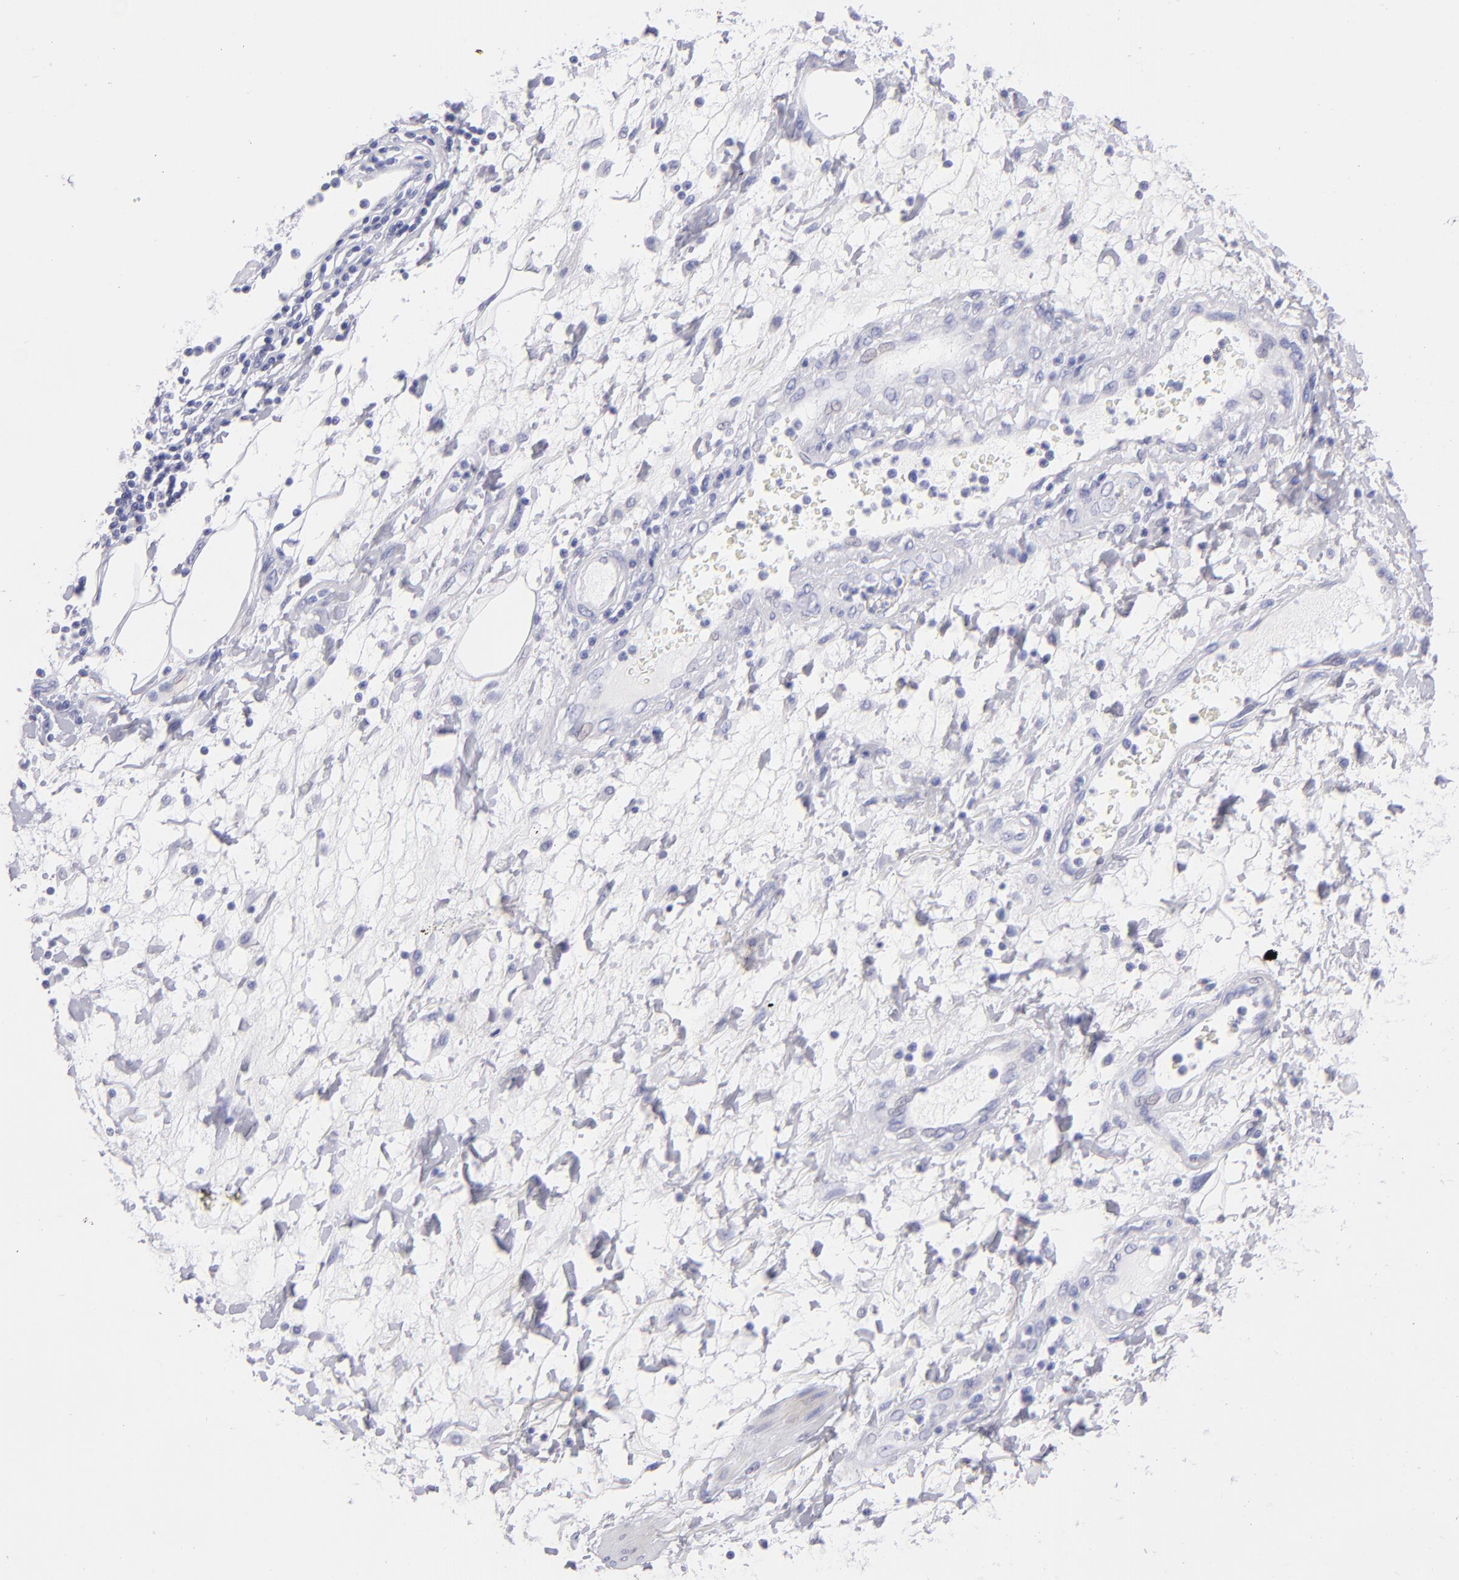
{"staining": {"intensity": "negative", "quantity": "none", "location": "none"}, "tissue": "stomach cancer", "cell_type": "Tumor cells", "image_type": "cancer", "snomed": [{"axis": "morphology", "description": "Adenocarcinoma, NOS"}, {"axis": "topography", "description": "Pancreas"}, {"axis": "topography", "description": "Stomach, upper"}], "caption": "Immunohistochemistry (IHC) of human adenocarcinoma (stomach) demonstrates no positivity in tumor cells.", "gene": "PRPH", "patient": {"sex": "male", "age": 77}}